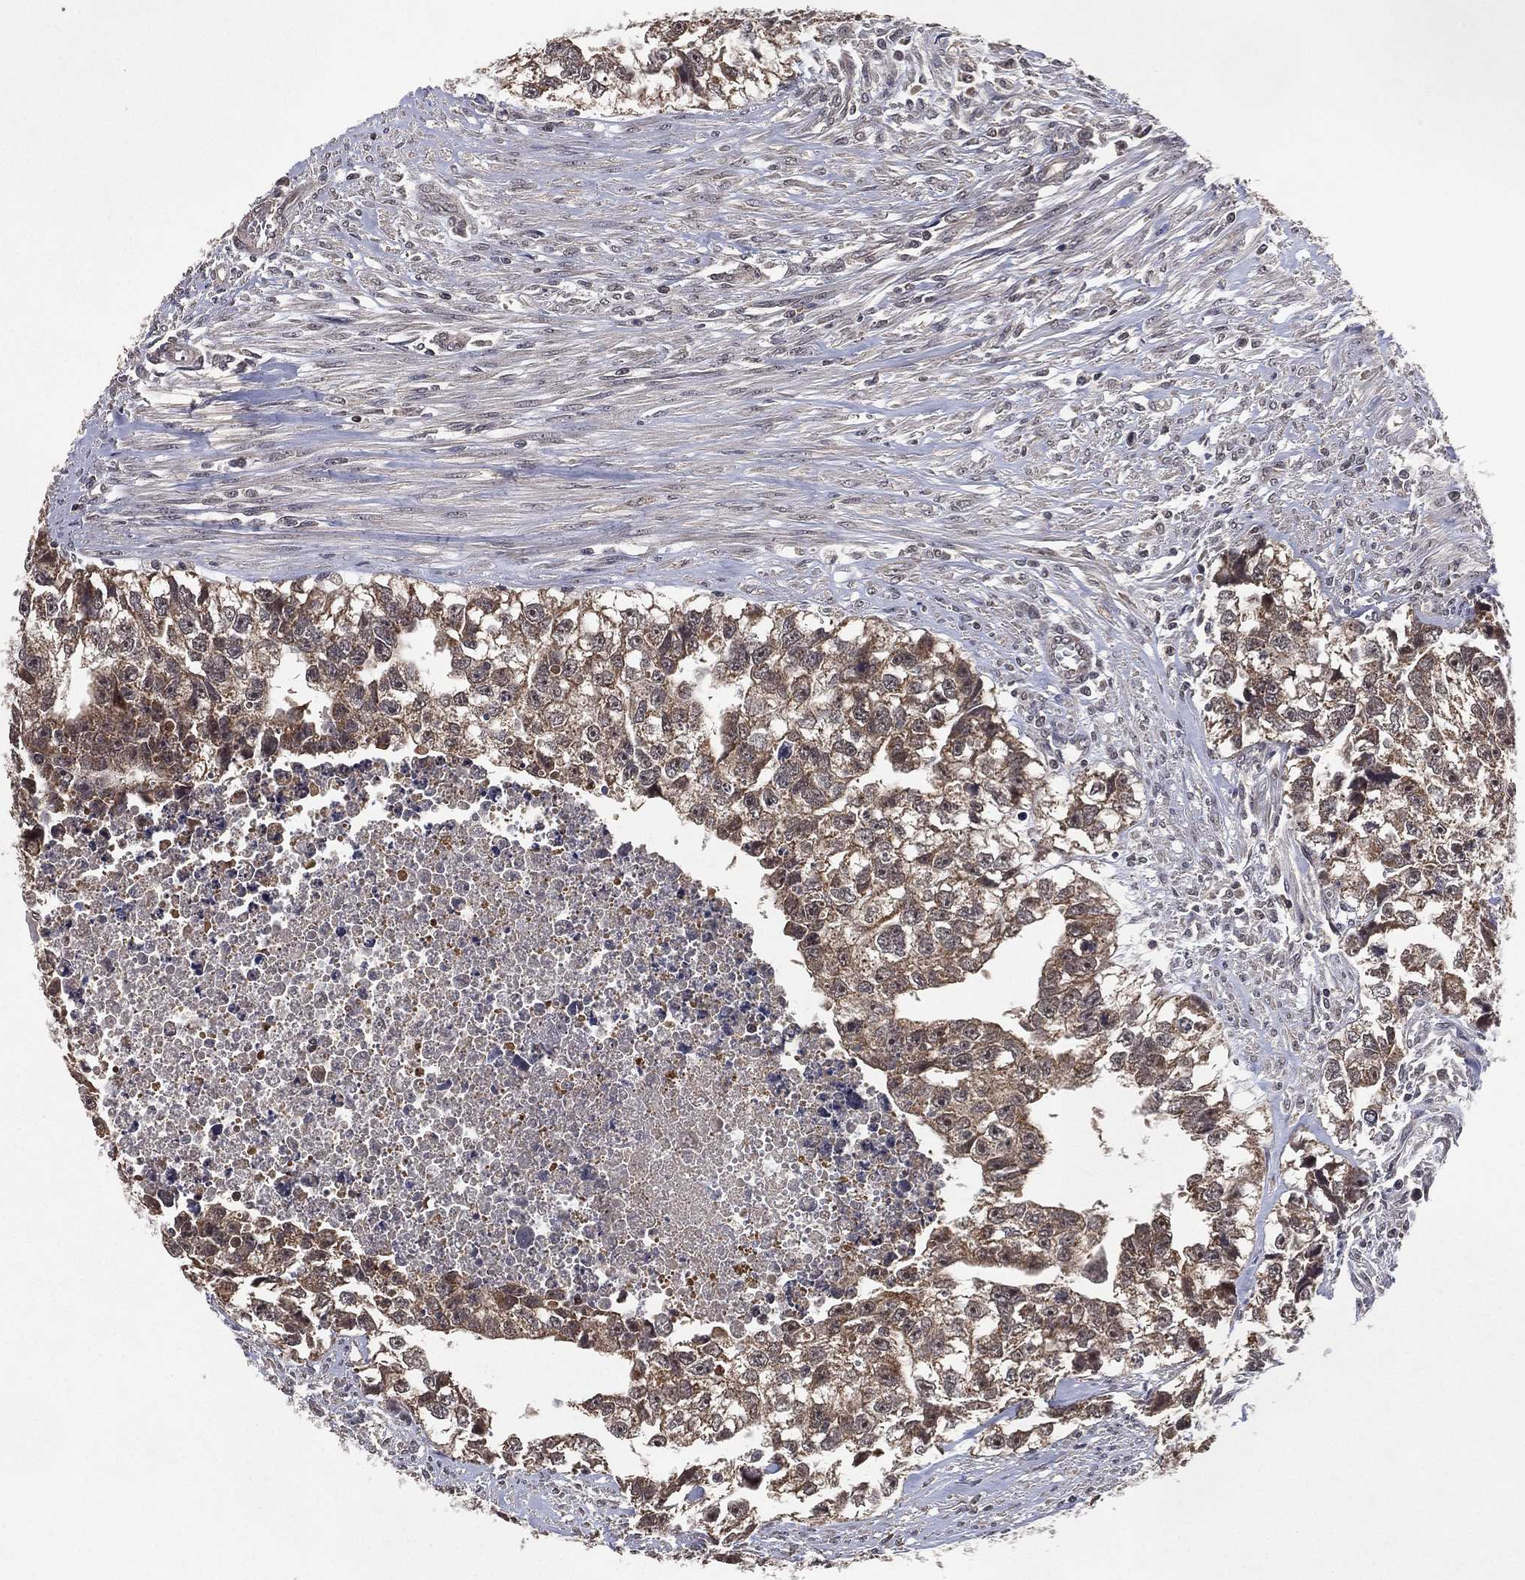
{"staining": {"intensity": "weak", "quantity": "25%-75%", "location": "cytoplasmic/membranous"}, "tissue": "testis cancer", "cell_type": "Tumor cells", "image_type": "cancer", "snomed": [{"axis": "morphology", "description": "Carcinoma, Embryonal, NOS"}, {"axis": "morphology", "description": "Teratoma, malignant, NOS"}, {"axis": "topography", "description": "Testis"}], "caption": "The histopathology image displays immunohistochemical staining of teratoma (malignant) (testis). There is weak cytoplasmic/membranous staining is present in about 25%-75% of tumor cells.", "gene": "NELFCD", "patient": {"sex": "male", "age": 44}}